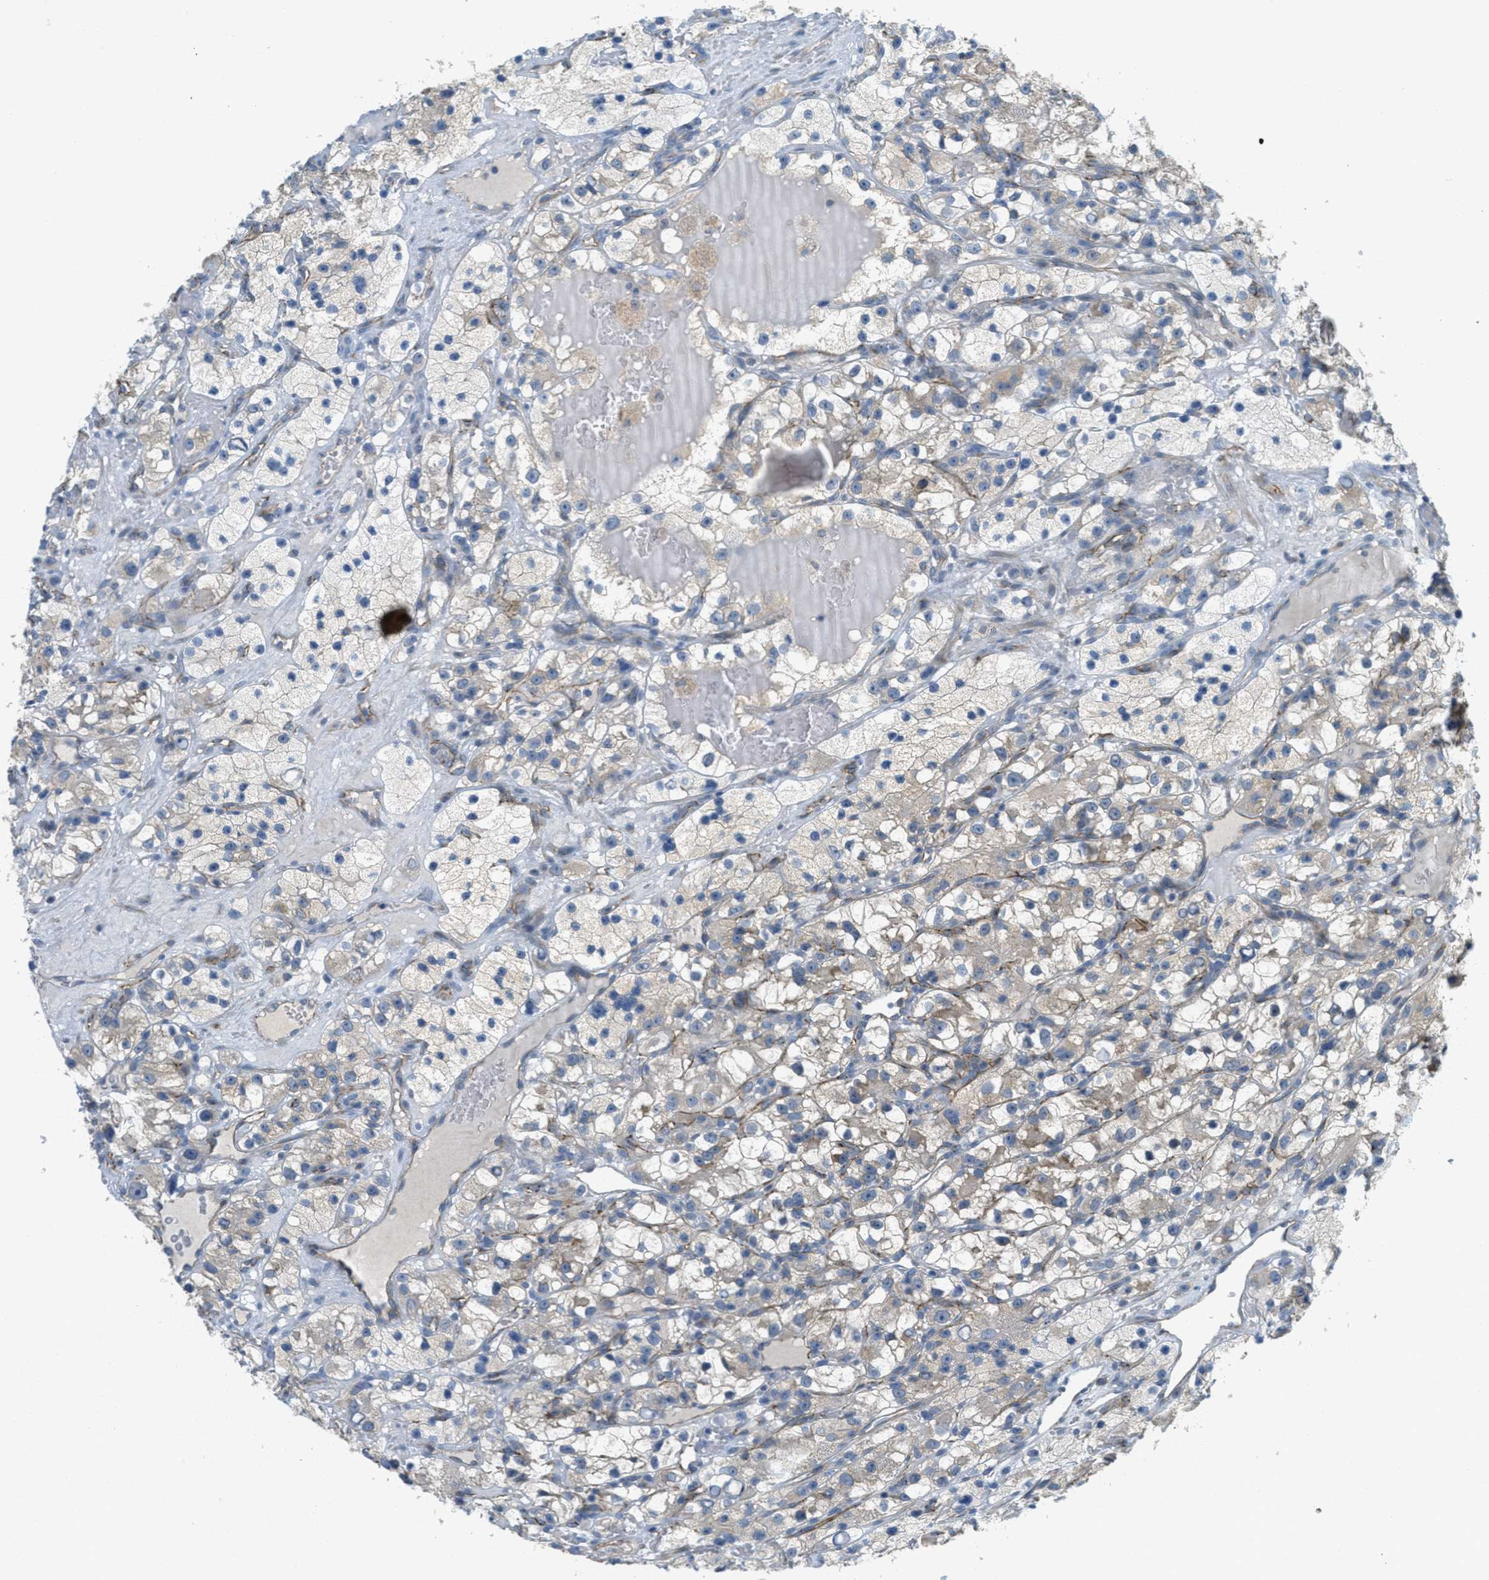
{"staining": {"intensity": "negative", "quantity": "none", "location": "none"}, "tissue": "renal cancer", "cell_type": "Tumor cells", "image_type": "cancer", "snomed": [{"axis": "morphology", "description": "Adenocarcinoma, NOS"}, {"axis": "topography", "description": "Kidney"}], "caption": "This is an immunohistochemistry photomicrograph of renal adenocarcinoma. There is no positivity in tumor cells.", "gene": "JCAD", "patient": {"sex": "female", "age": 57}}